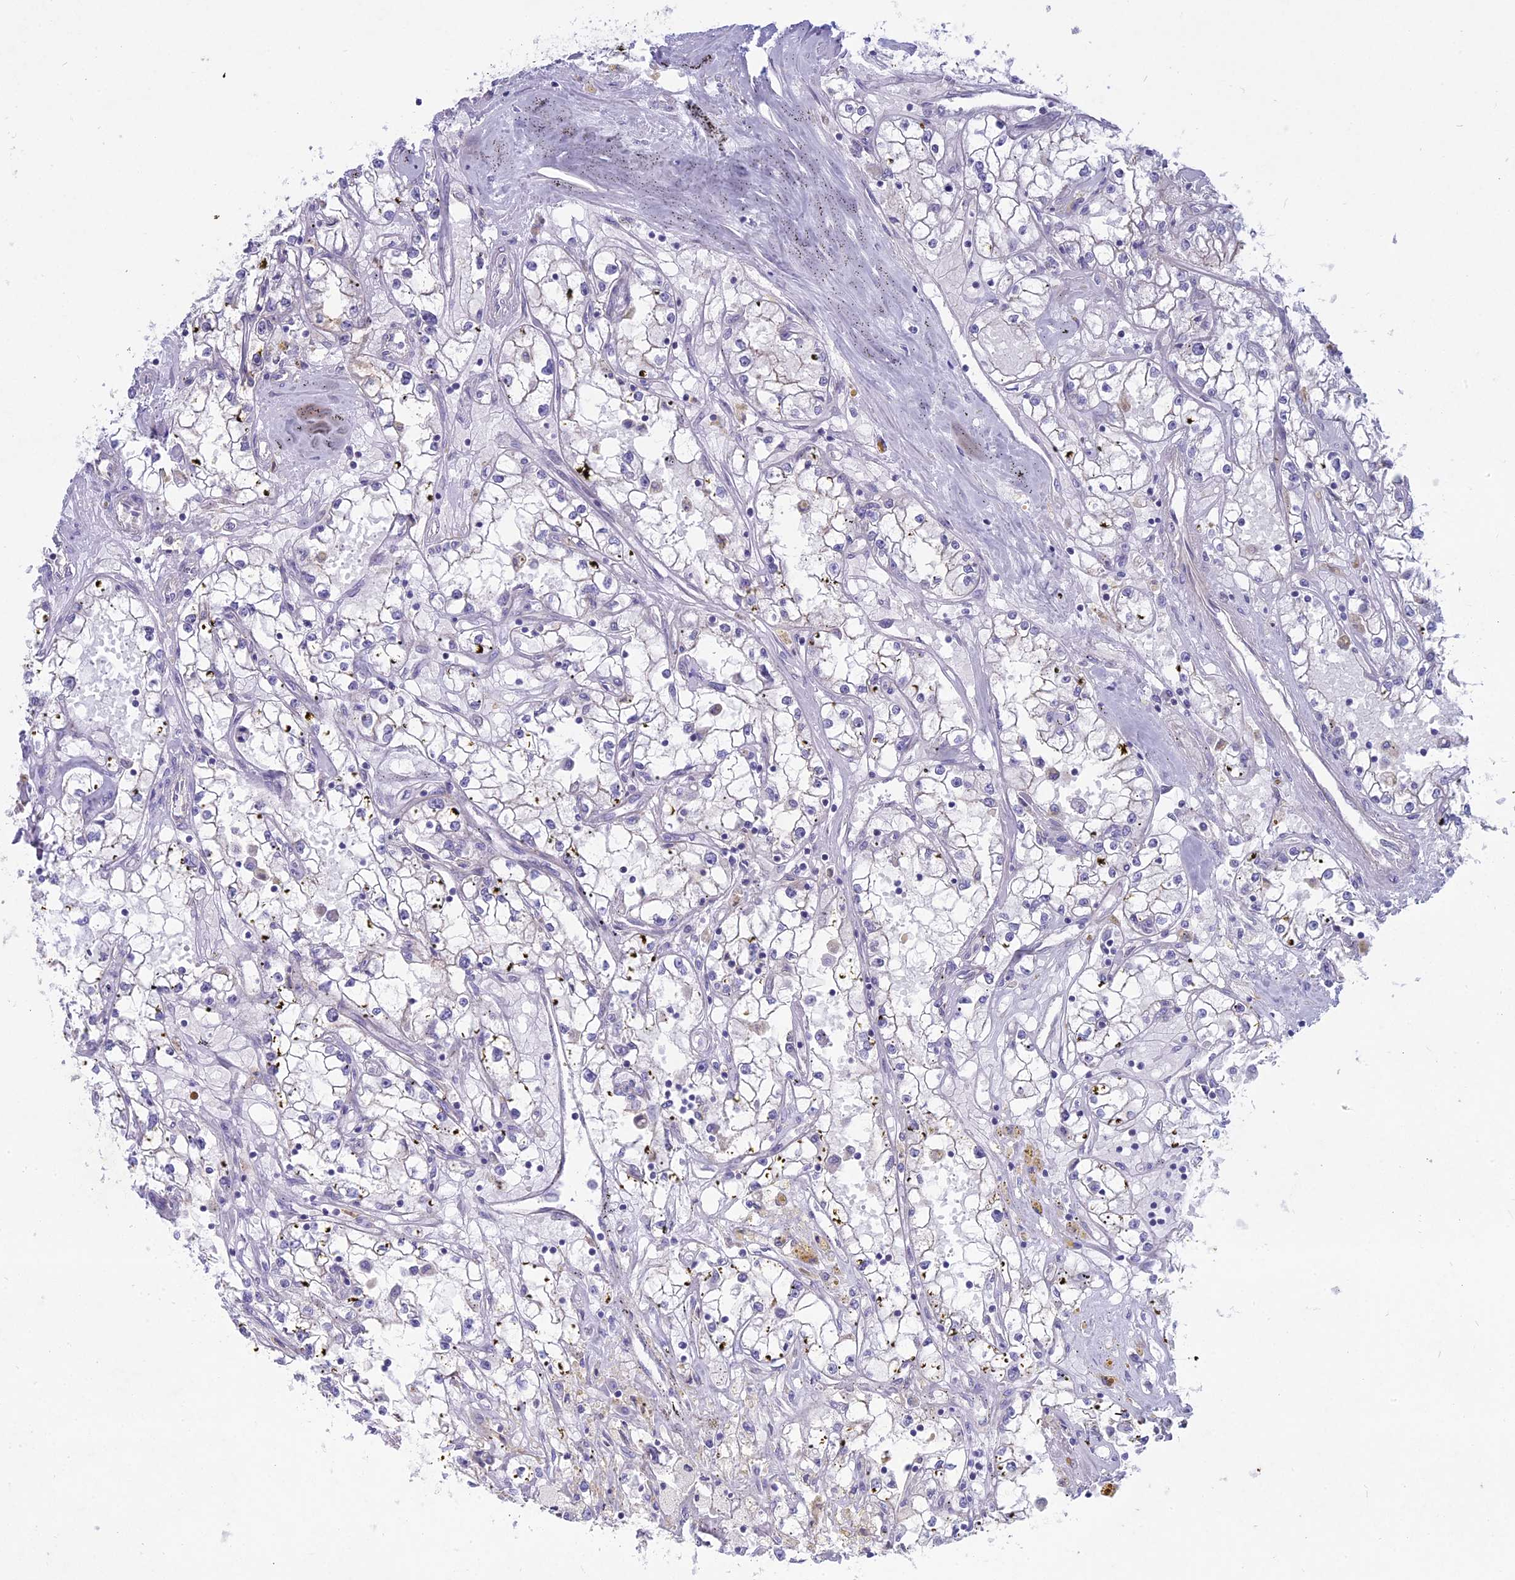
{"staining": {"intensity": "negative", "quantity": "none", "location": "none"}, "tissue": "renal cancer", "cell_type": "Tumor cells", "image_type": "cancer", "snomed": [{"axis": "morphology", "description": "Adenocarcinoma, NOS"}, {"axis": "topography", "description": "Kidney"}], "caption": "Tumor cells show no significant expression in renal adenocarcinoma.", "gene": "MYO5B", "patient": {"sex": "male", "age": 56}}